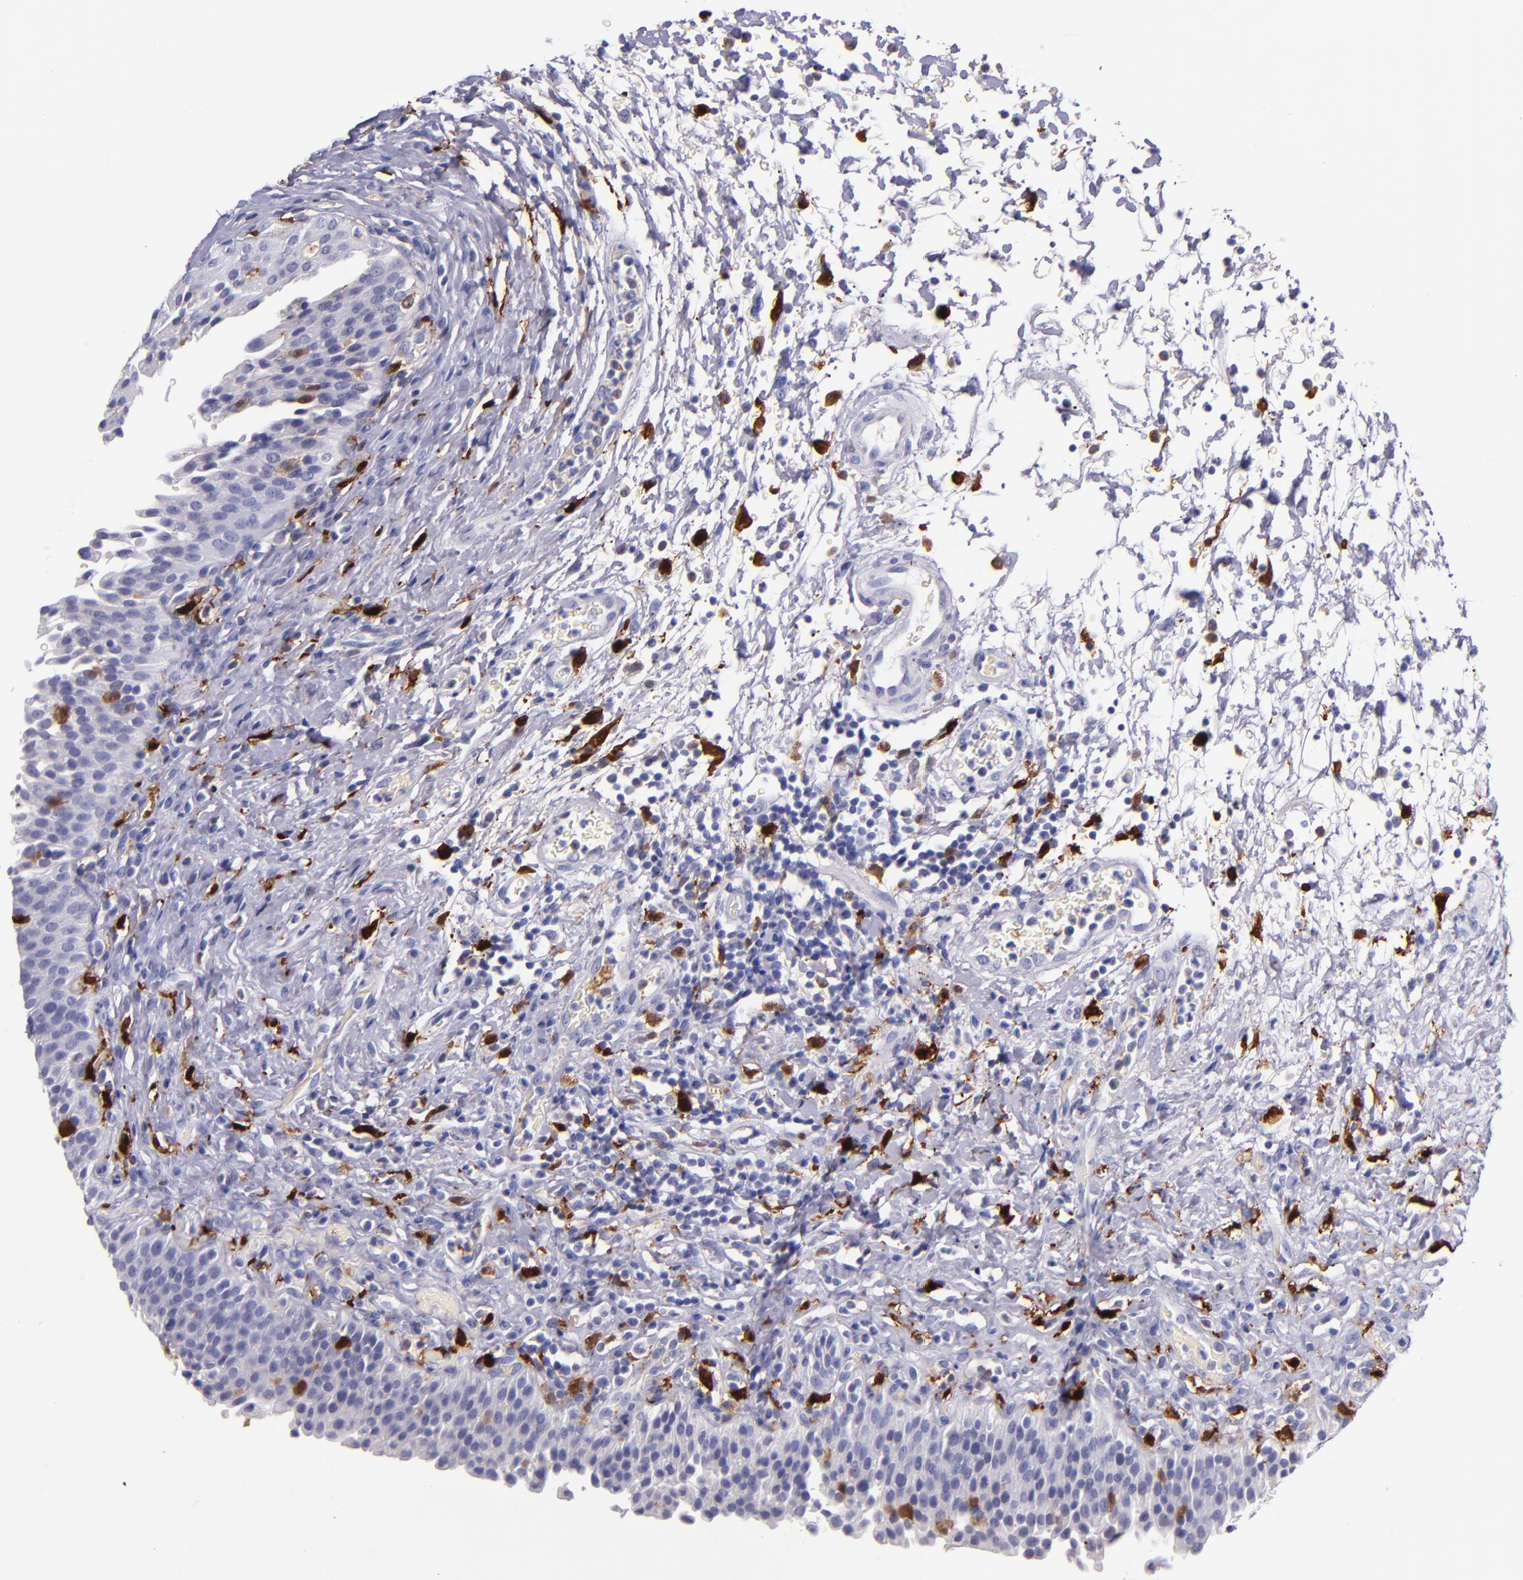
{"staining": {"intensity": "negative", "quantity": "none", "location": "none"}, "tissue": "urinary bladder", "cell_type": "Urothelial cells", "image_type": "normal", "snomed": [{"axis": "morphology", "description": "Normal tissue, NOS"}, {"axis": "topography", "description": "Urinary bladder"}], "caption": "Micrograph shows no significant protein expression in urothelial cells of normal urinary bladder.", "gene": "F13A1", "patient": {"sex": "male", "age": 51}}